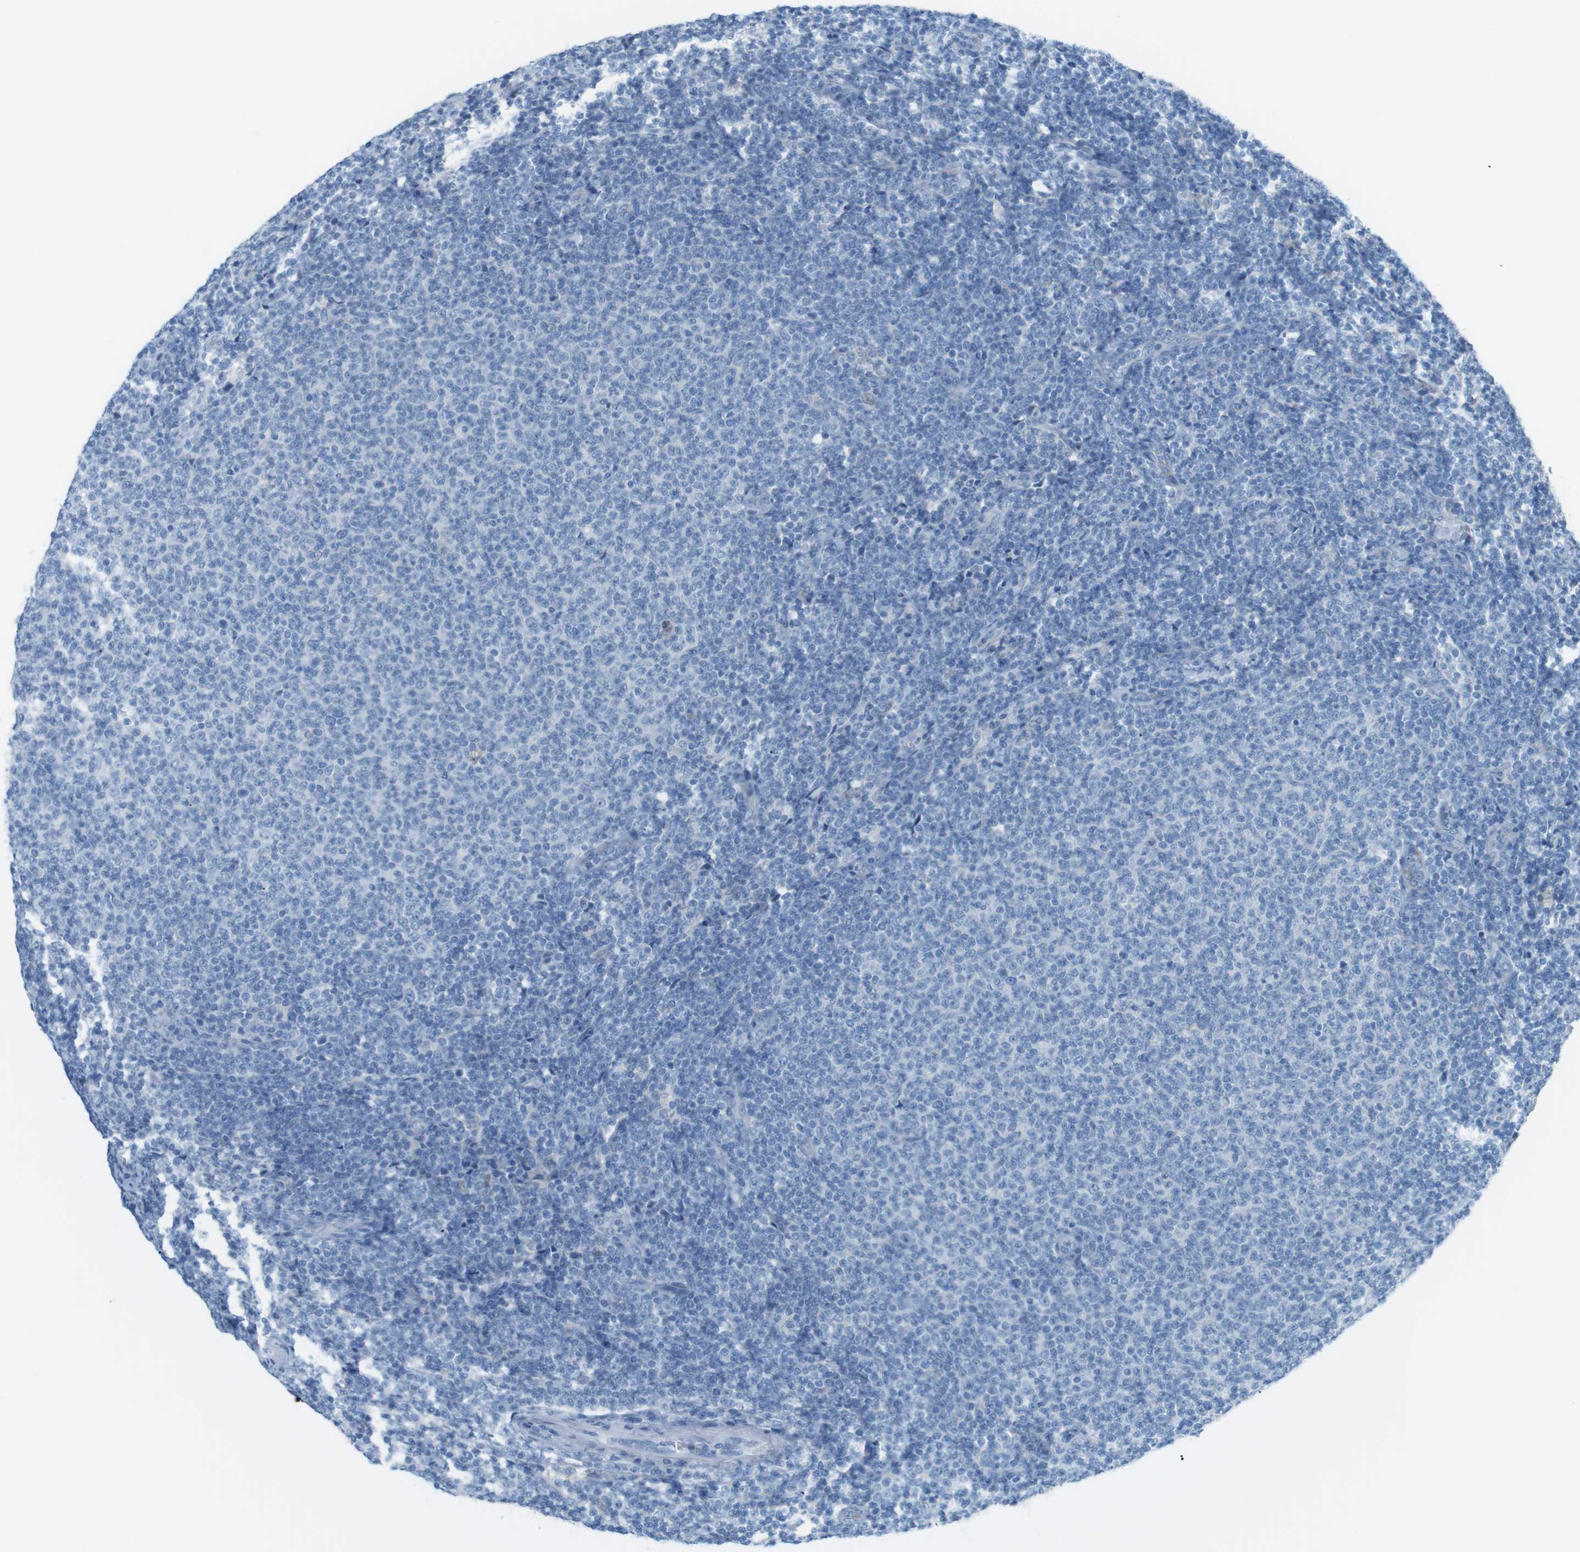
{"staining": {"intensity": "negative", "quantity": "none", "location": "none"}, "tissue": "lymphoma", "cell_type": "Tumor cells", "image_type": "cancer", "snomed": [{"axis": "morphology", "description": "Malignant lymphoma, non-Hodgkin's type, Low grade"}, {"axis": "topography", "description": "Lymph node"}], "caption": "DAB (3,3'-diaminobenzidine) immunohistochemical staining of human lymphoma displays no significant expression in tumor cells.", "gene": "AZGP1", "patient": {"sex": "male", "age": 66}}